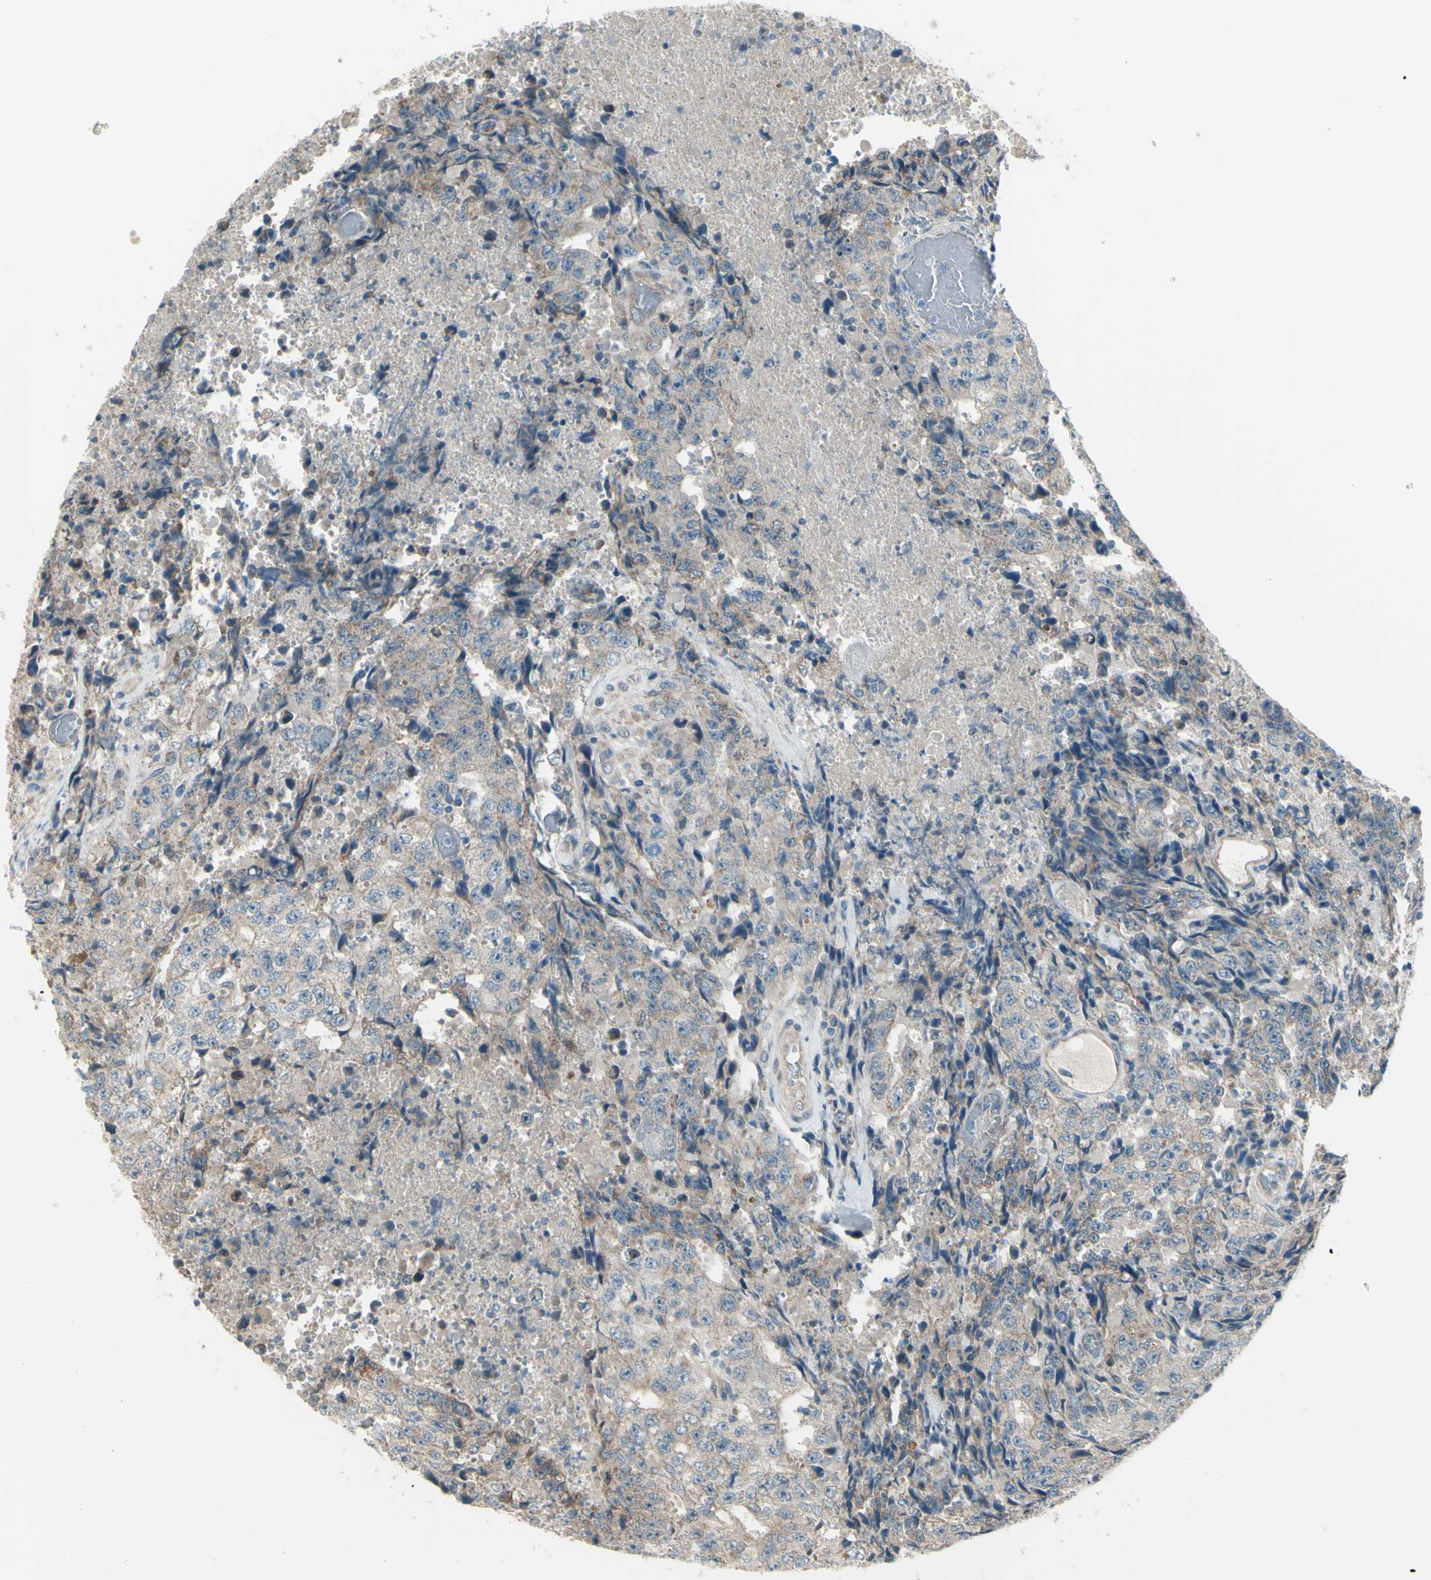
{"staining": {"intensity": "negative", "quantity": "none", "location": "none"}, "tissue": "testis cancer", "cell_type": "Tumor cells", "image_type": "cancer", "snomed": [{"axis": "morphology", "description": "Necrosis, NOS"}, {"axis": "morphology", "description": "Carcinoma, Embryonal, NOS"}, {"axis": "topography", "description": "Testis"}], "caption": "This is an immunohistochemistry (IHC) photomicrograph of testis cancer (embryonal carcinoma). There is no staining in tumor cells.", "gene": "NAXD", "patient": {"sex": "male", "age": 19}}